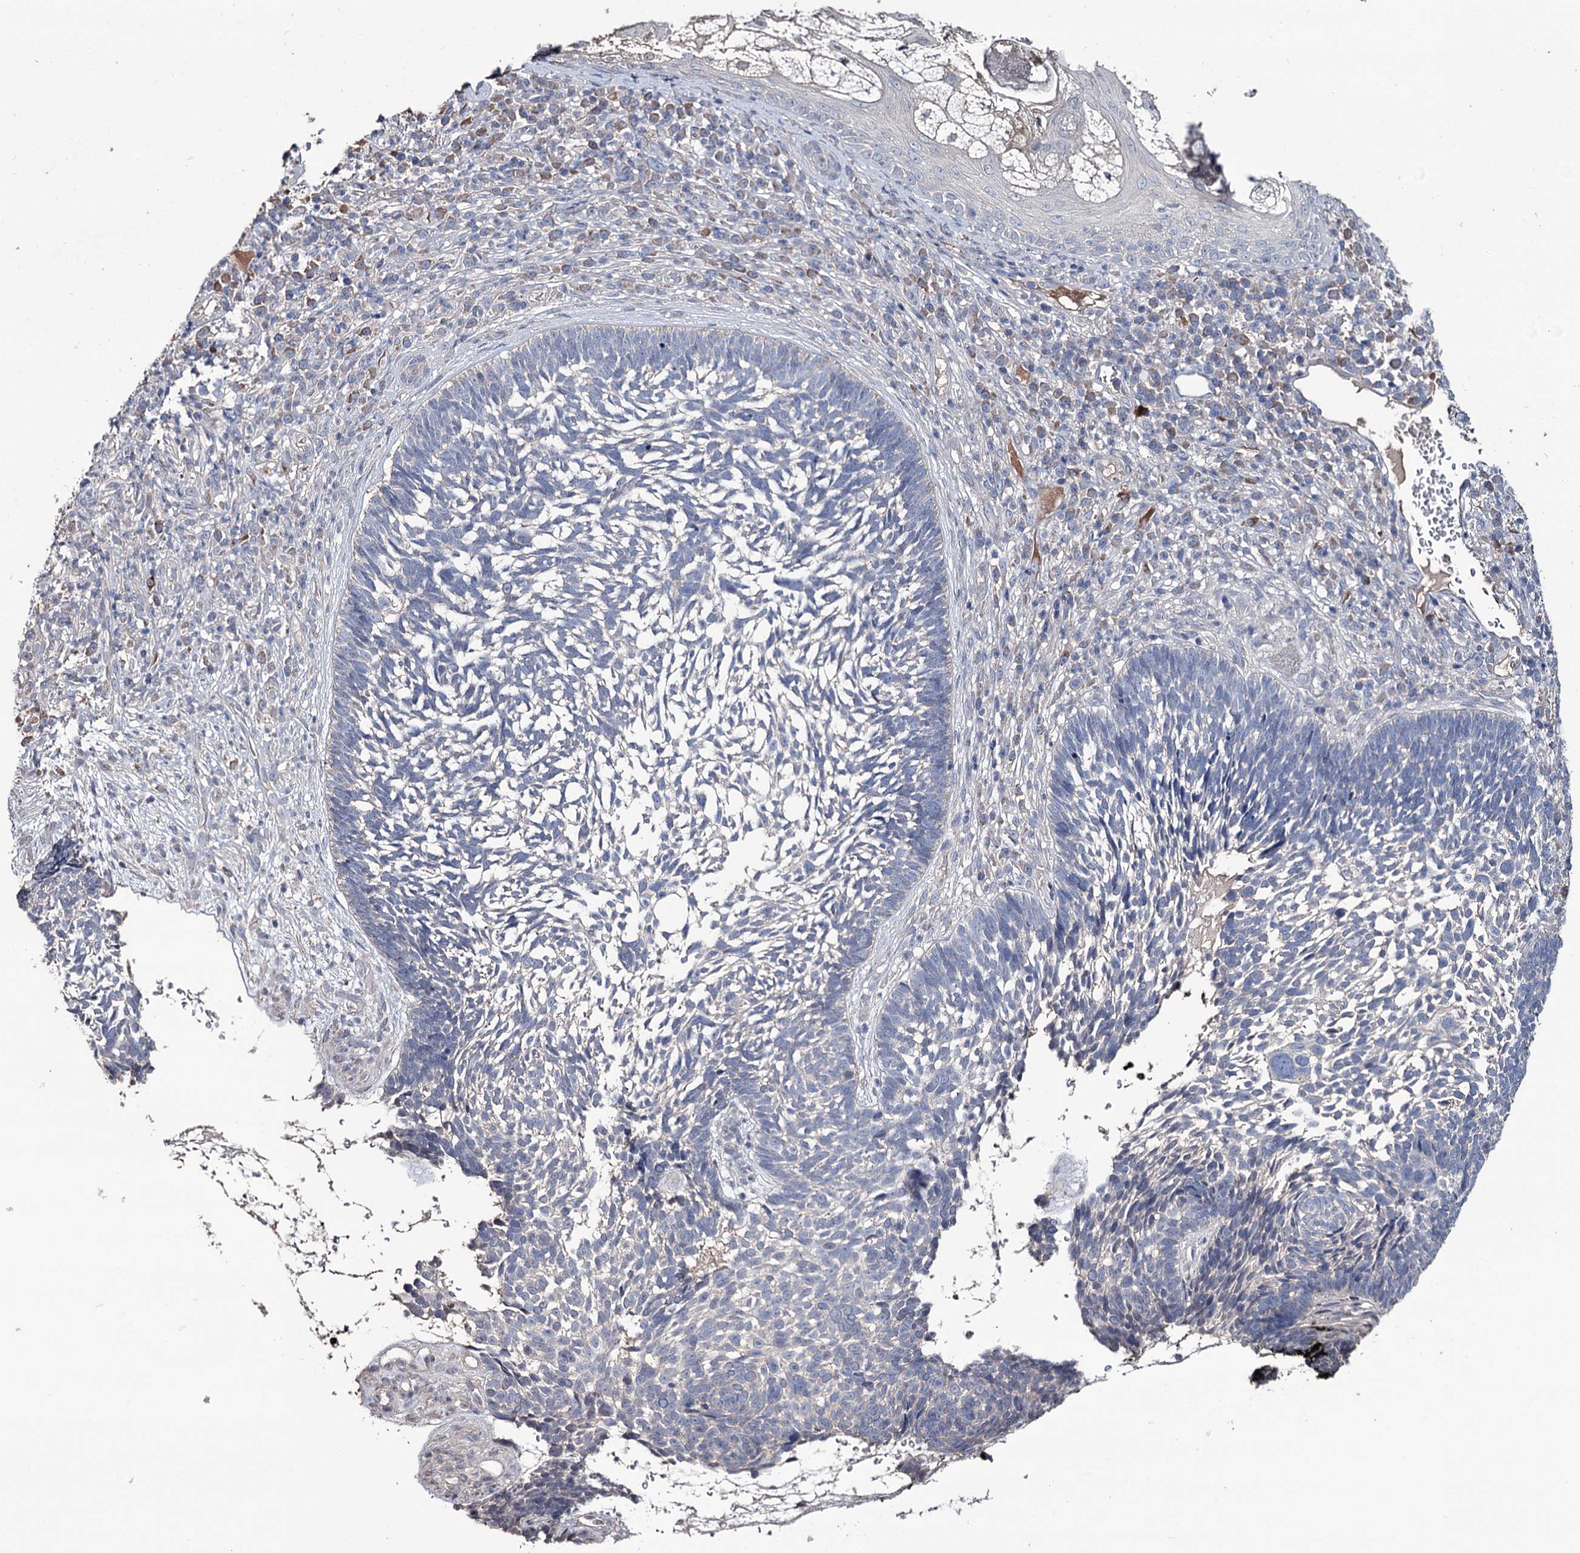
{"staining": {"intensity": "negative", "quantity": "none", "location": "none"}, "tissue": "skin cancer", "cell_type": "Tumor cells", "image_type": "cancer", "snomed": [{"axis": "morphology", "description": "Basal cell carcinoma"}, {"axis": "topography", "description": "Skin"}], "caption": "The micrograph displays no staining of tumor cells in basal cell carcinoma (skin).", "gene": "EPB41L5", "patient": {"sex": "male", "age": 88}}